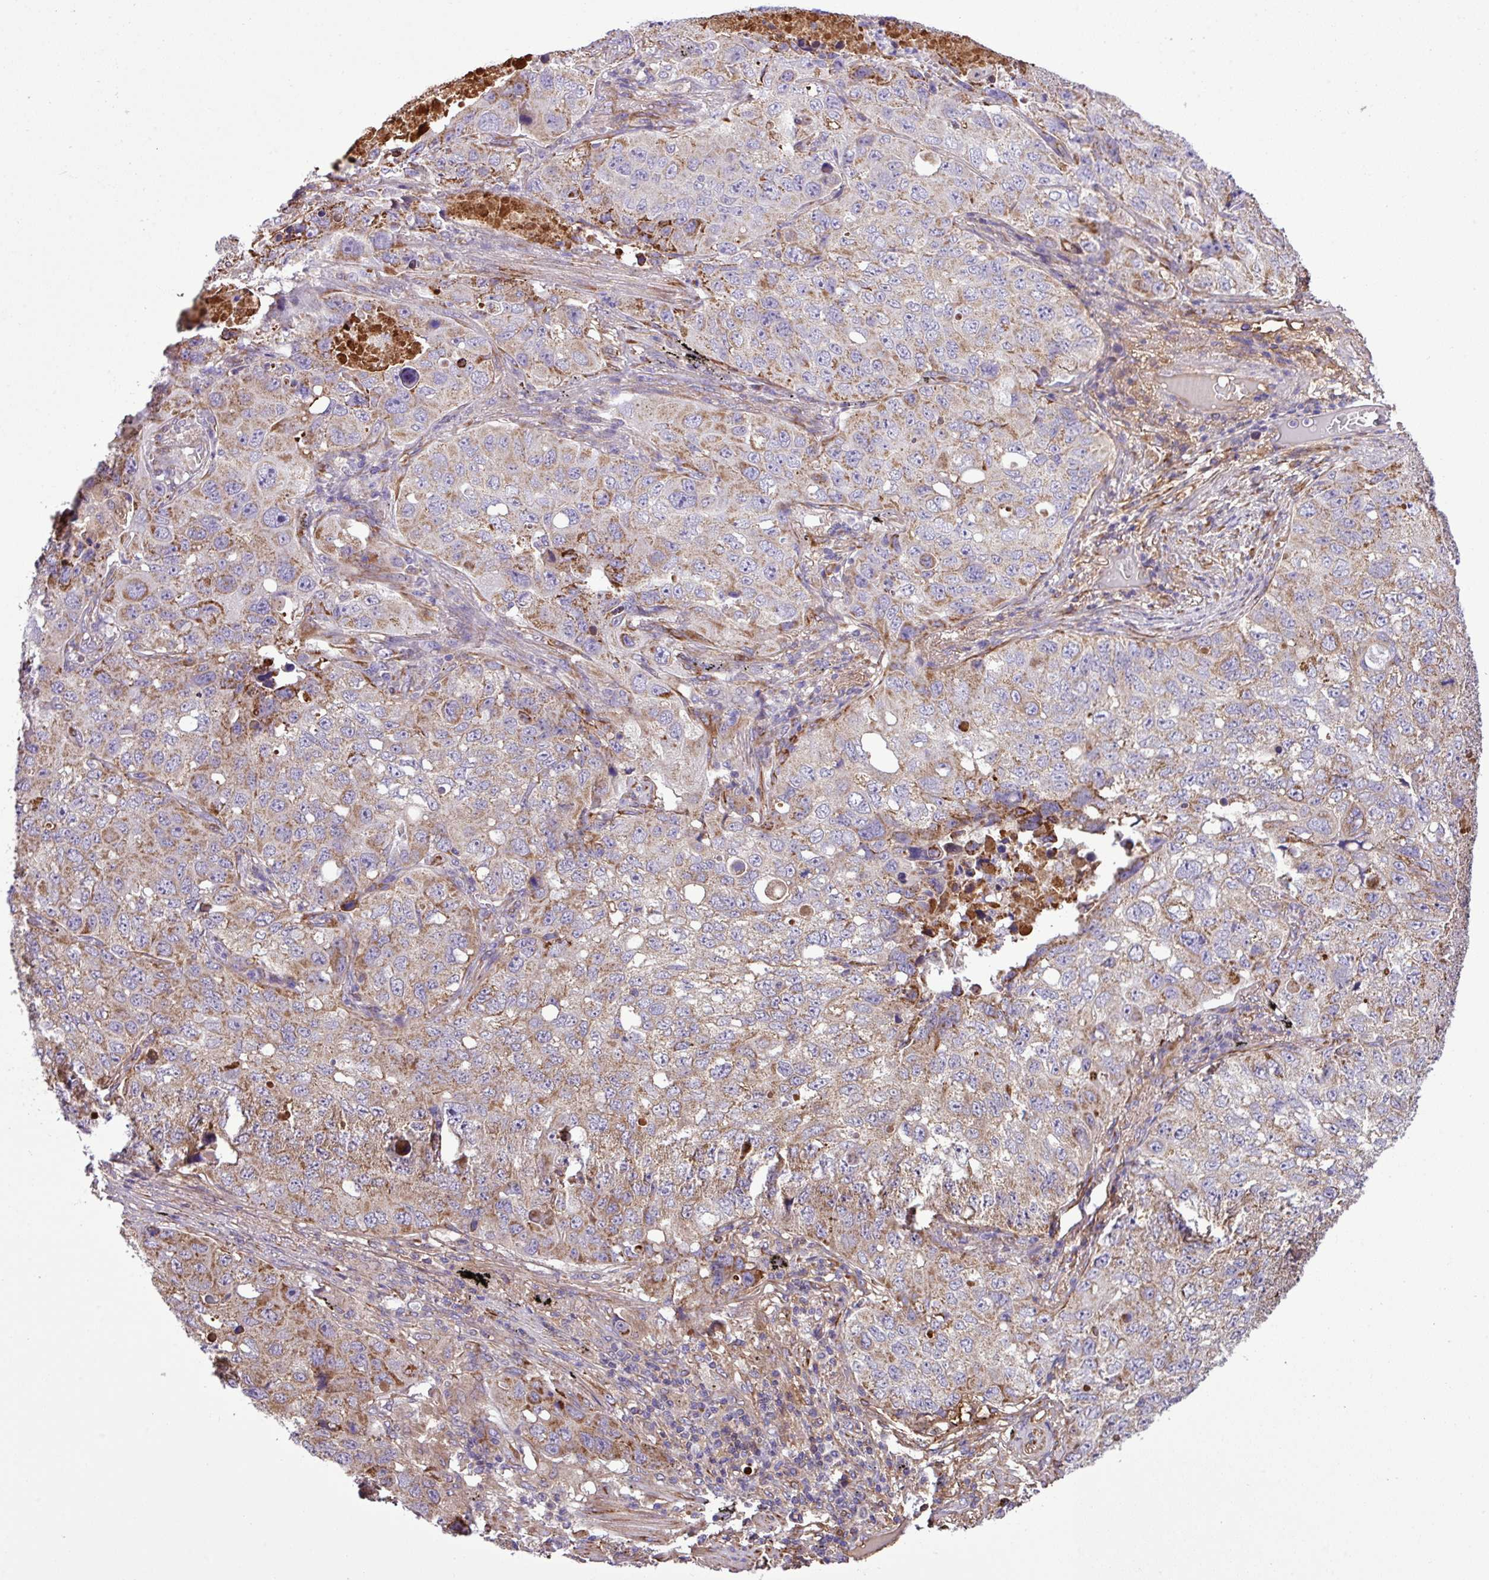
{"staining": {"intensity": "moderate", "quantity": "25%-75%", "location": "cytoplasmic/membranous"}, "tissue": "lung cancer", "cell_type": "Tumor cells", "image_type": "cancer", "snomed": [{"axis": "morphology", "description": "Squamous cell carcinoma, NOS"}, {"axis": "topography", "description": "Lung"}], "caption": "Protein expression analysis of lung cancer exhibits moderate cytoplasmic/membranous expression in about 25%-75% of tumor cells.", "gene": "CWH43", "patient": {"sex": "male", "age": 60}}